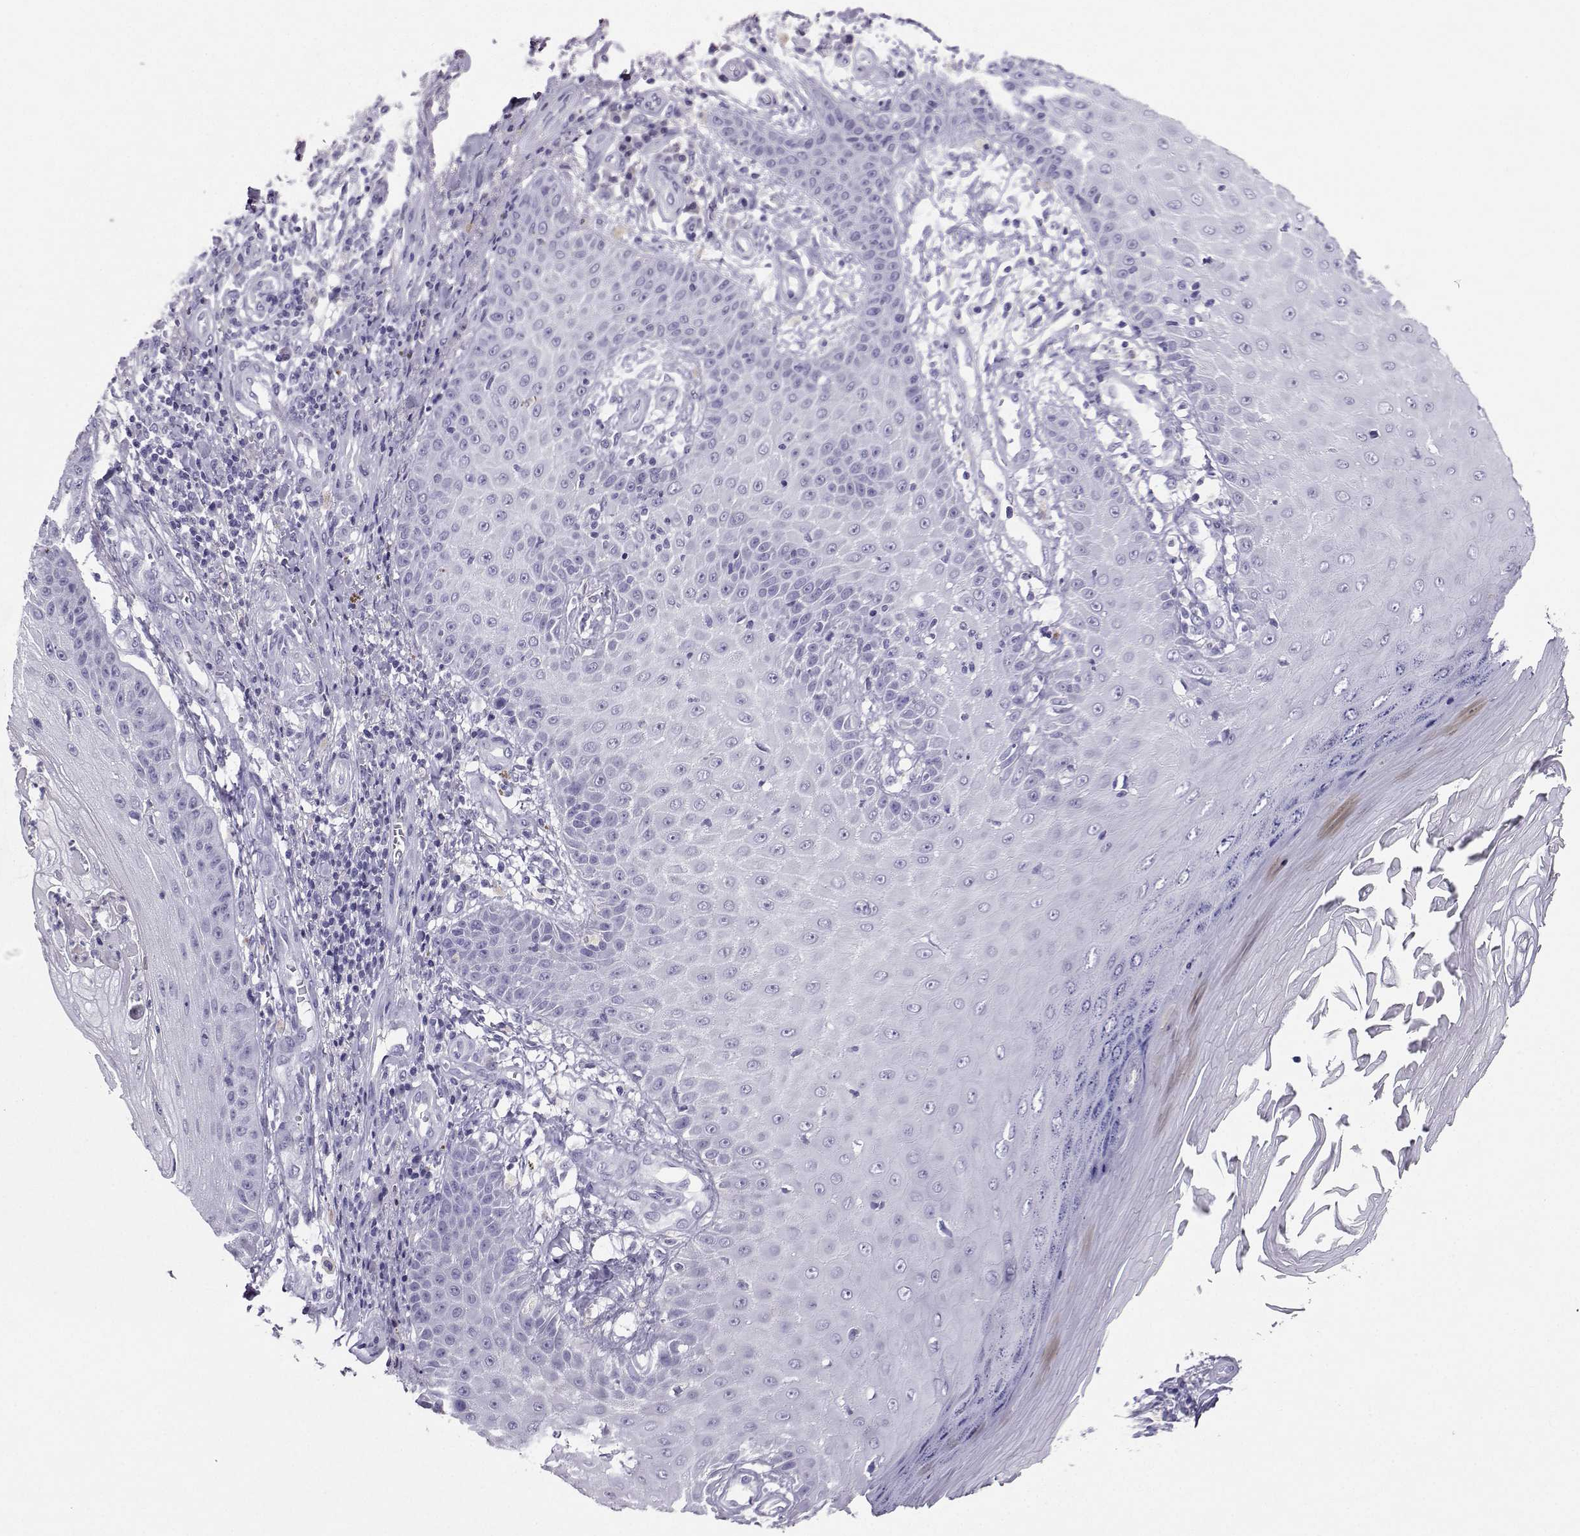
{"staining": {"intensity": "negative", "quantity": "none", "location": "none"}, "tissue": "skin cancer", "cell_type": "Tumor cells", "image_type": "cancer", "snomed": [{"axis": "morphology", "description": "Squamous cell carcinoma, NOS"}, {"axis": "topography", "description": "Skin"}], "caption": "A high-resolution micrograph shows immunohistochemistry (IHC) staining of skin cancer, which reveals no significant staining in tumor cells.", "gene": "GRIK4", "patient": {"sex": "male", "age": 70}}